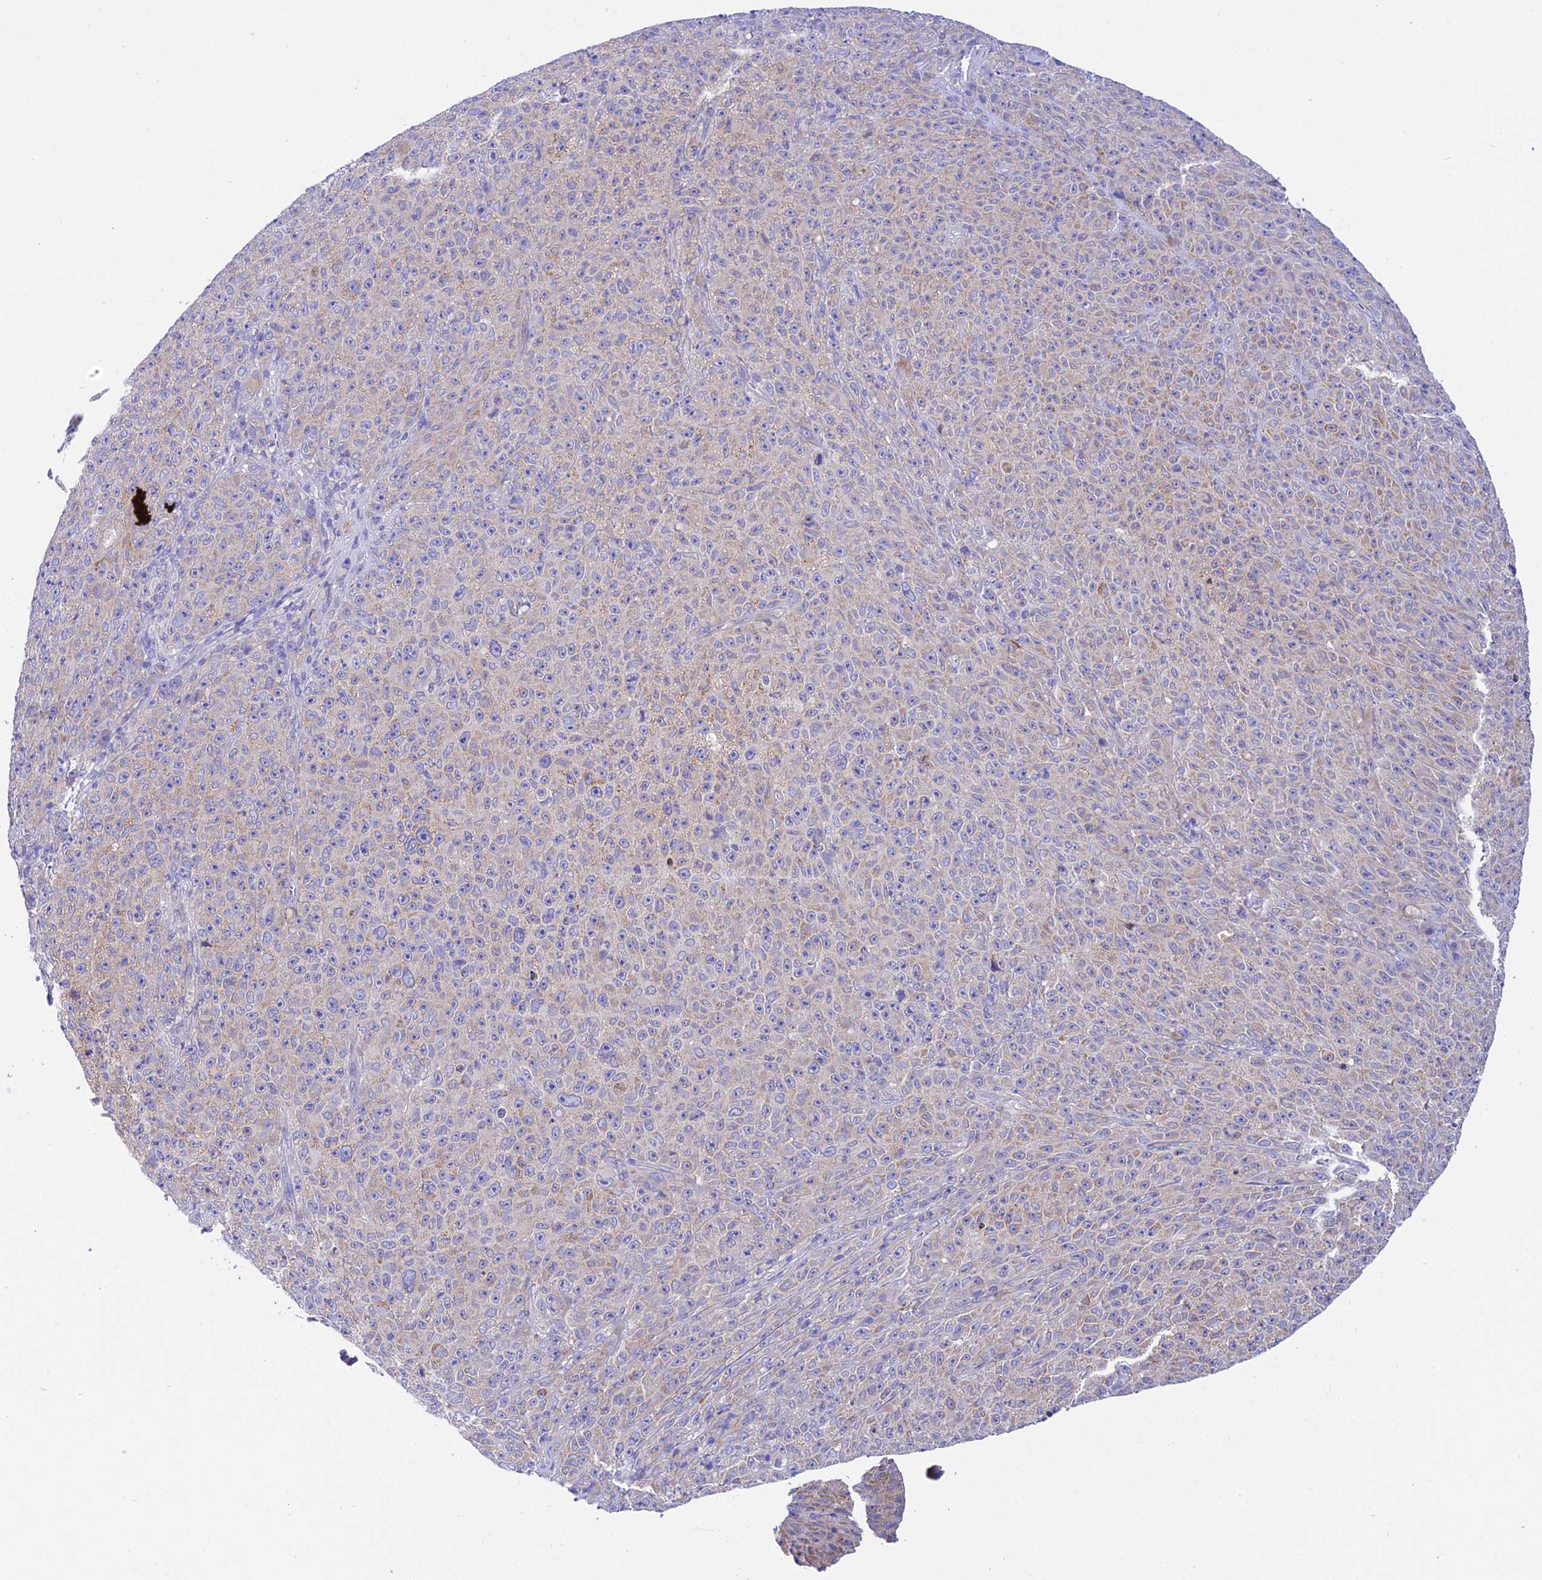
{"staining": {"intensity": "weak", "quantity": "<25%", "location": "cytoplasmic/membranous"}, "tissue": "melanoma", "cell_type": "Tumor cells", "image_type": "cancer", "snomed": [{"axis": "morphology", "description": "Malignant melanoma, NOS"}, {"axis": "topography", "description": "Skin"}], "caption": "Image shows no protein positivity in tumor cells of melanoma tissue.", "gene": "TRIM43B", "patient": {"sex": "female", "age": 82}}